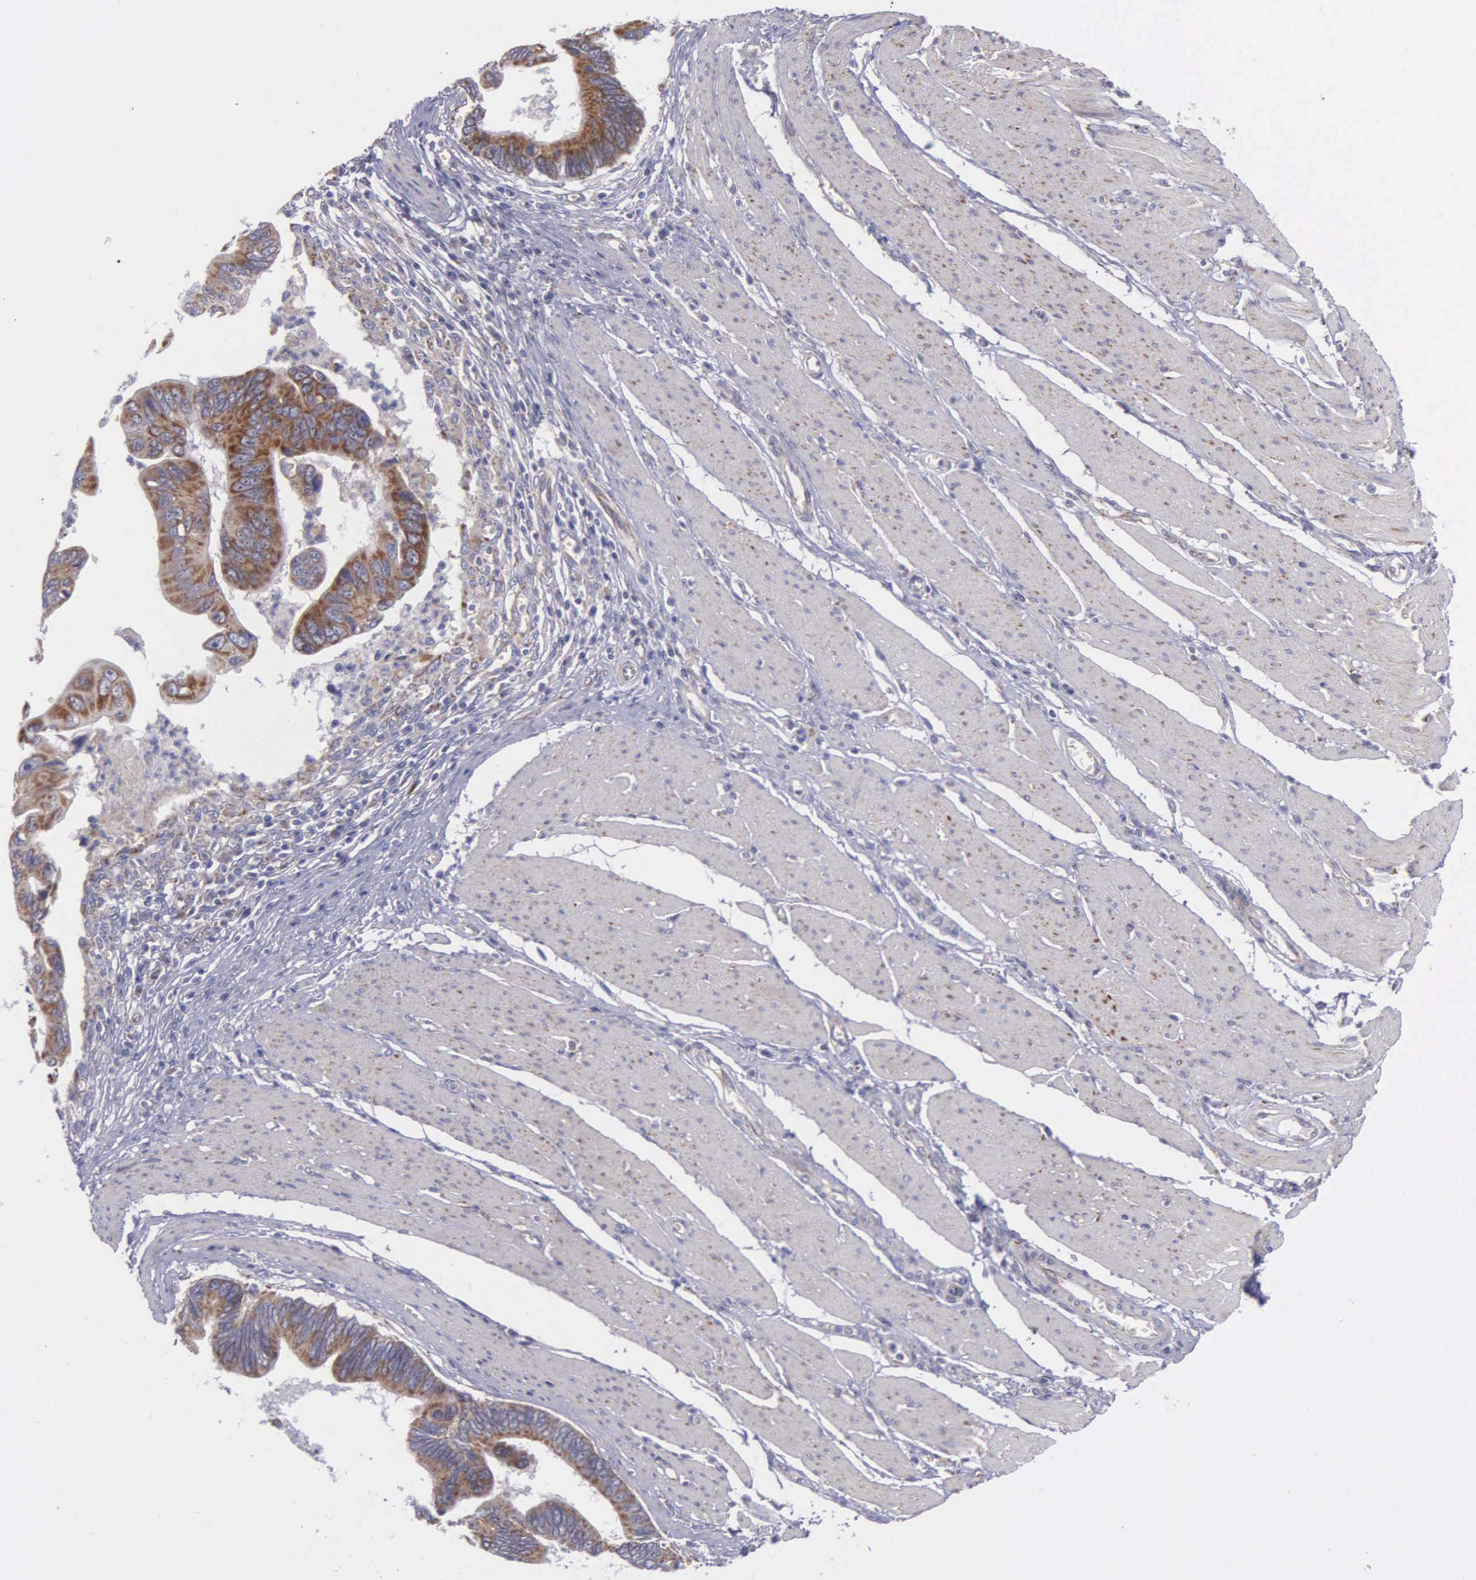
{"staining": {"intensity": "moderate", "quantity": ">75%", "location": "cytoplasmic/membranous"}, "tissue": "pancreatic cancer", "cell_type": "Tumor cells", "image_type": "cancer", "snomed": [{"axis": "morphology", "description": "Adenocarcinoma, NOS"}, {"axis": "topography", "description": "Pancreas"}], "caption": "This histopathology image displays immunohistochemistry staining of human pancreatic cancer, with medium moderate cytoplasmic/membranous positivity in approximately >75% of tumor cells.", "gene": "SYNJ2BP", "patient": {"sex": "female", "age": 70}}